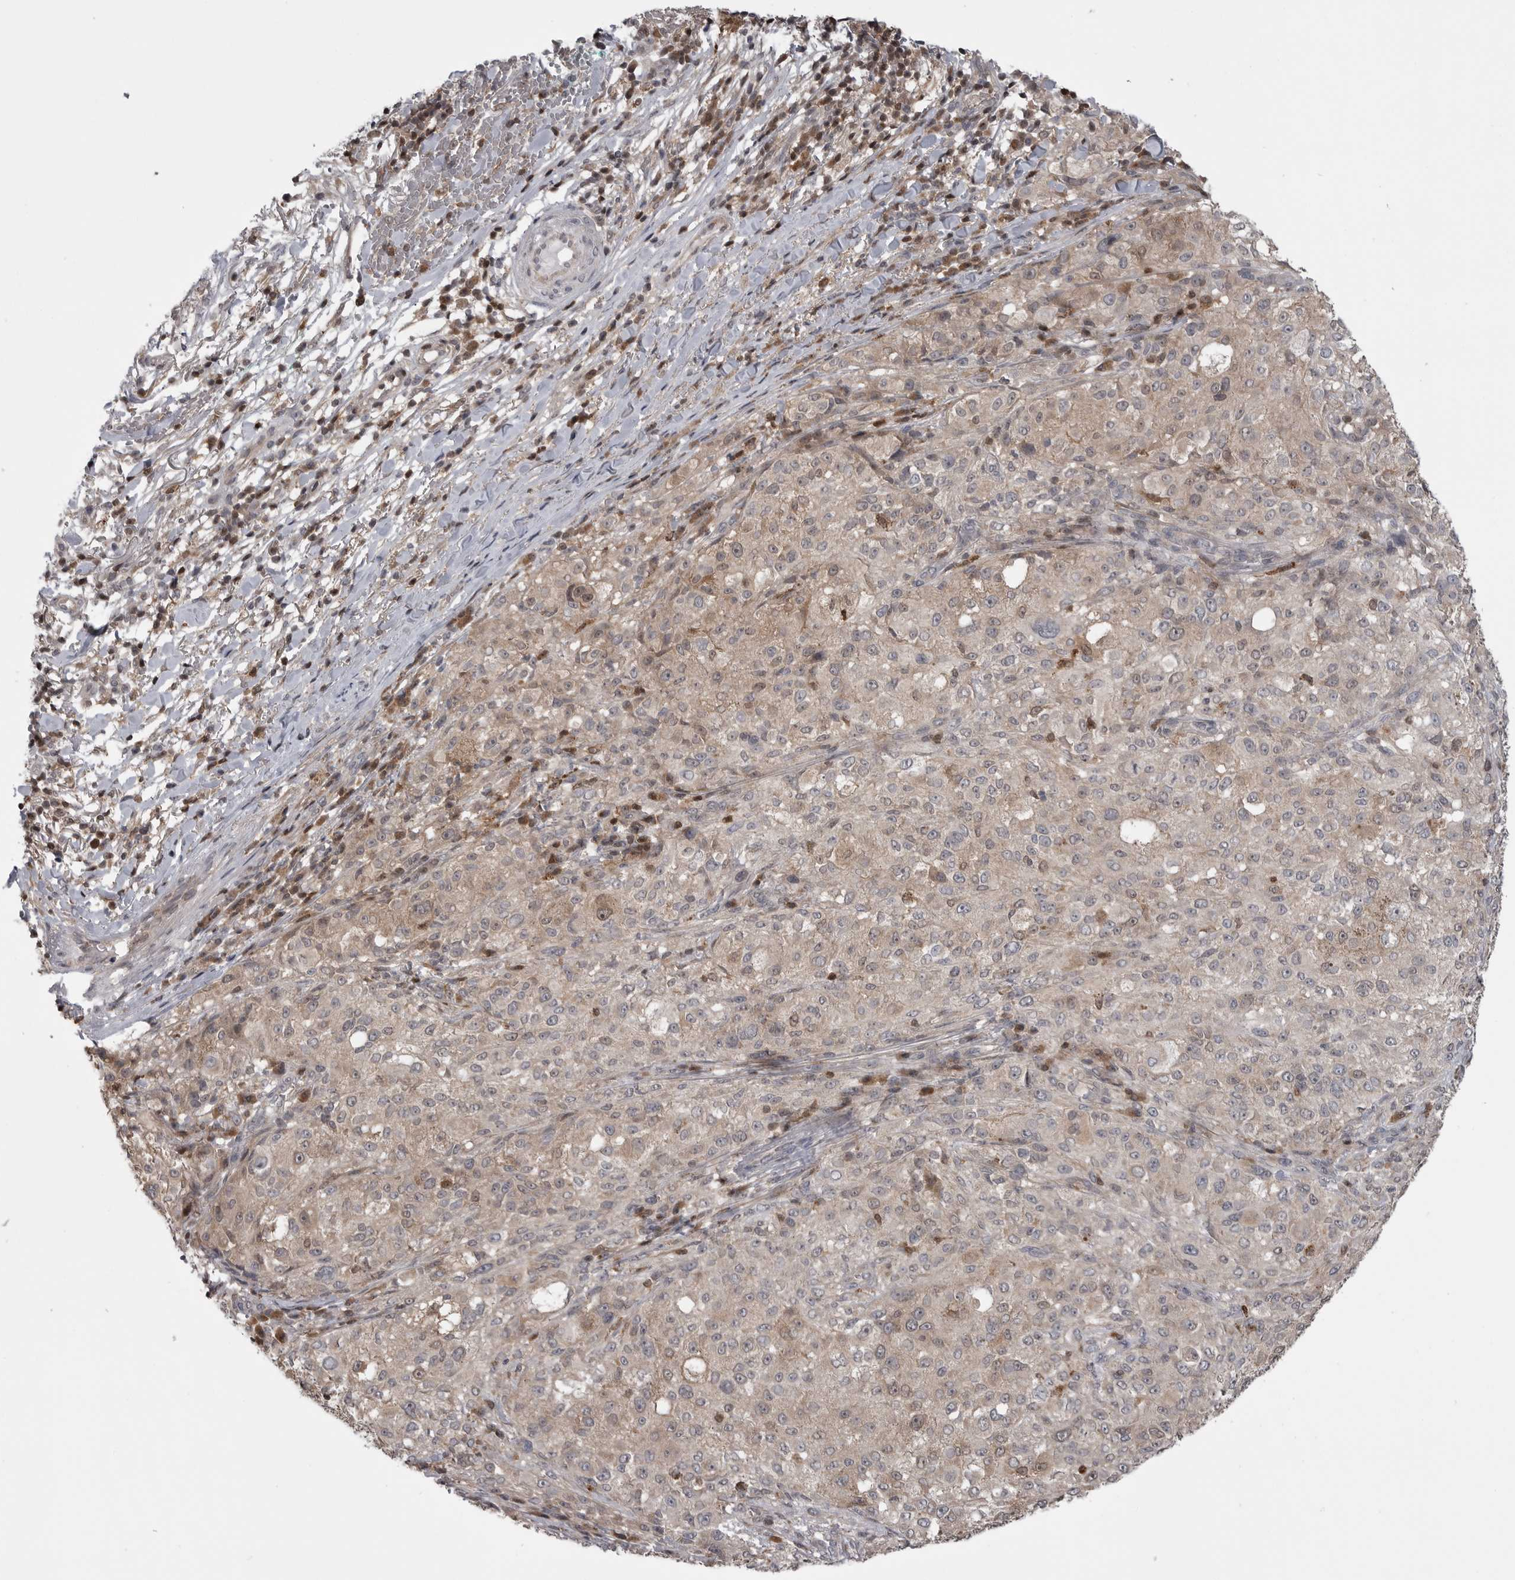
{"staining": {"intensity": "weak", "quantity": "<25%", "location": "cytoplasmic/membranous"}, "tissue": "melanoma", "cell_type": "Tumor cells", "image_type": "cancer", "snomed": [{"axis": "morphology", "description": "Necrosis, NOS"}, {"axis": "morphology", "description": "Malignant melanoma, NOS"}, {"axis": "topography", "description": "Skin"}], "caption": "Immunohistochemistry (IHC) micrograph of neoplastic tissue: human malignant melanoma stained with DAB (3,3'-diaminobenzidine) shows no significant protein expression in tumor cells.", "gene": "MAPK13", "patient": {"sex": "female", "age": 87}}